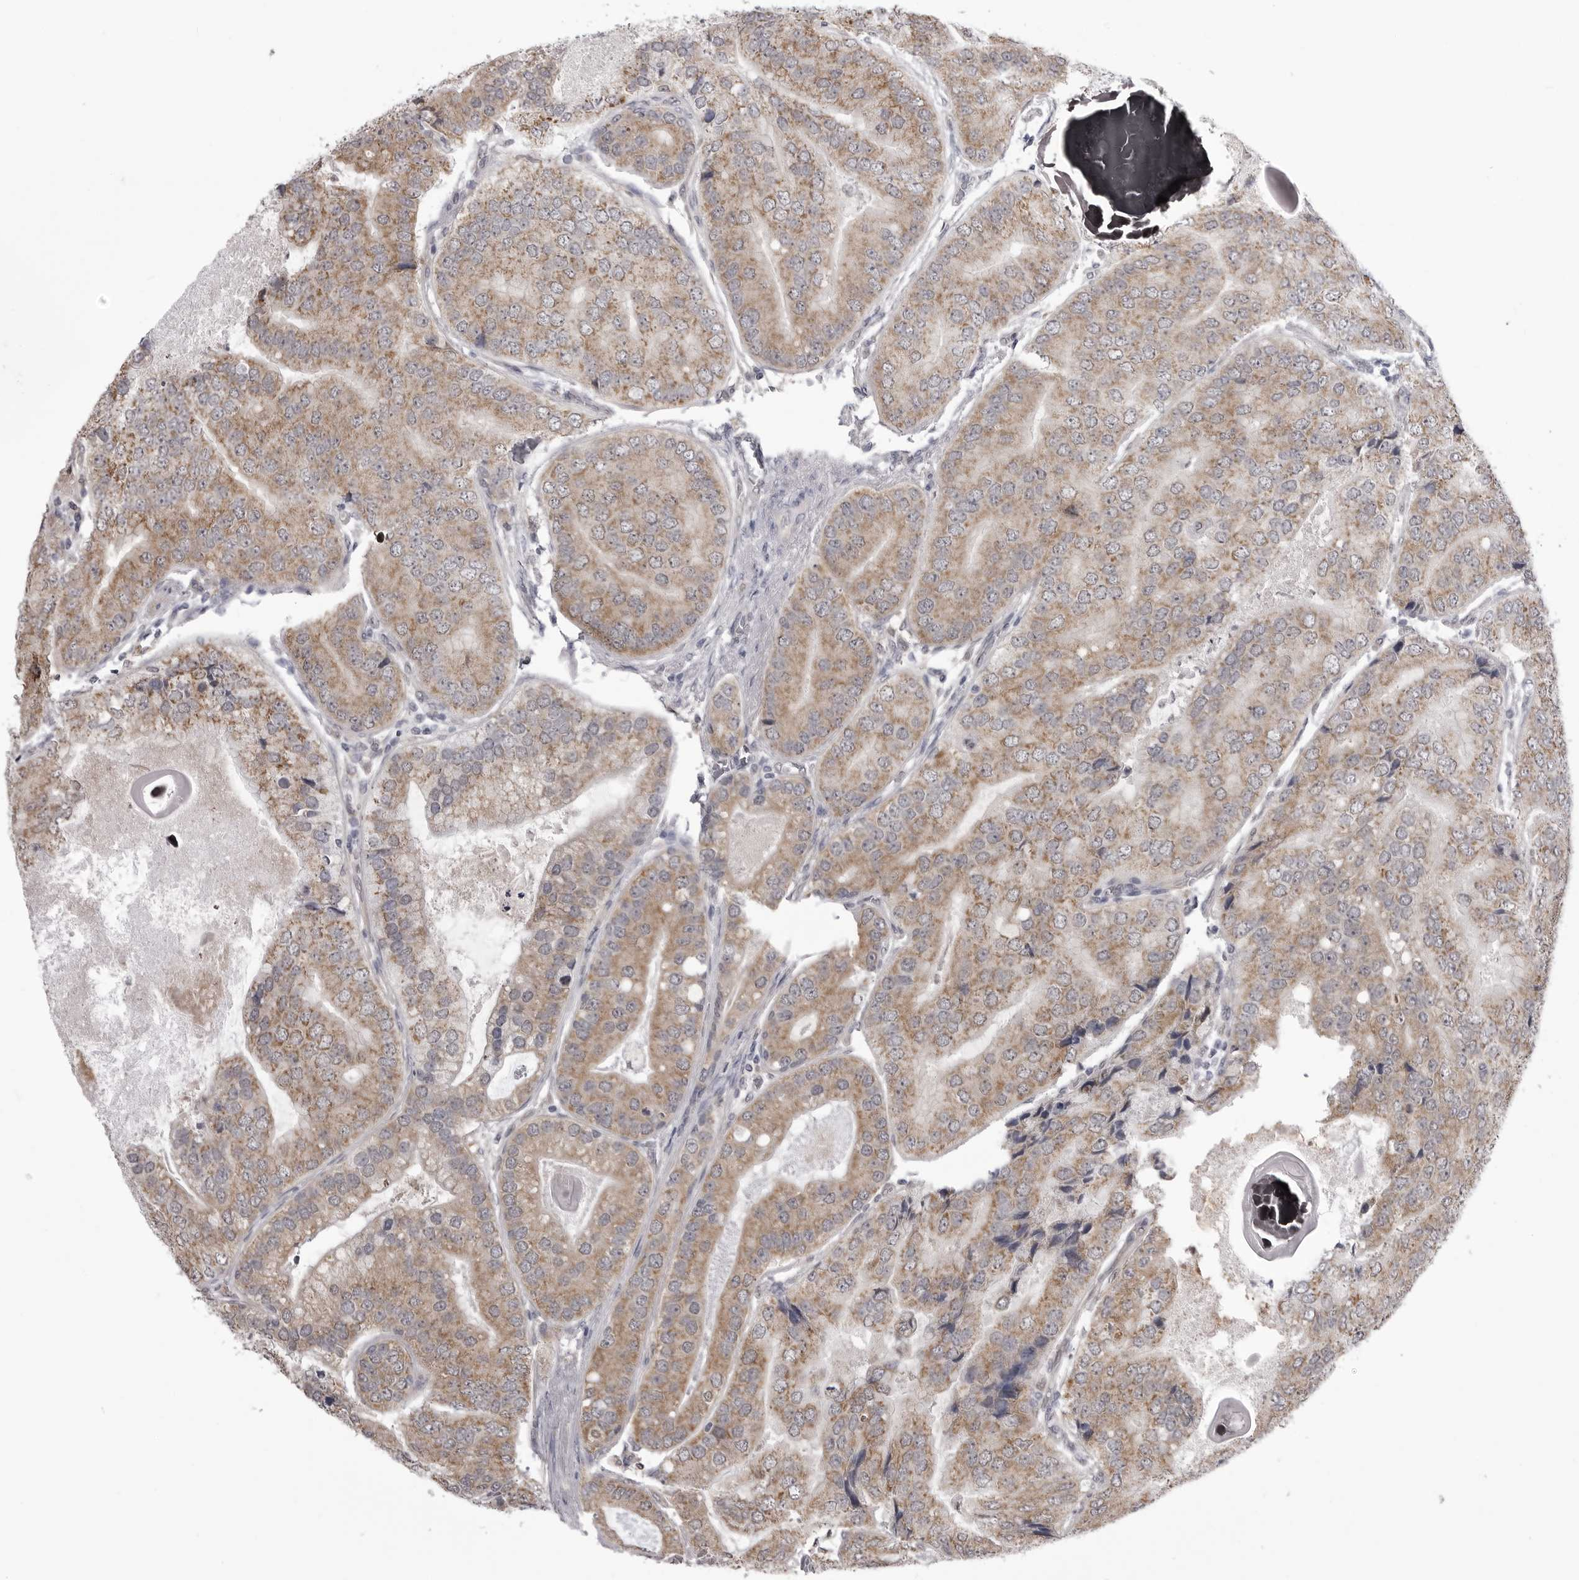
{"staining": {"intensity": "moderate", "quantity": ">75%", "location": "cytoplasmic/membranous"}, "tissue": "prostate cancer", "cell_type": "Tumor cells", "image_type": "cancer", "snomed": [{"axis": "morphology", "description": "Adenocarcinoma, High grade"}, {"axis": "topography", "description": "Prostate"}], "caption": "Protein staining of prostate cancer tissue exhibits moderate cytoplasmic/membranous staining in about >75% of tumor cells. (brown staining indicates protein expression, while blue staining denotes nuclei).", "gene": "FH", "patient": {"sex": "male", "age": 70}}